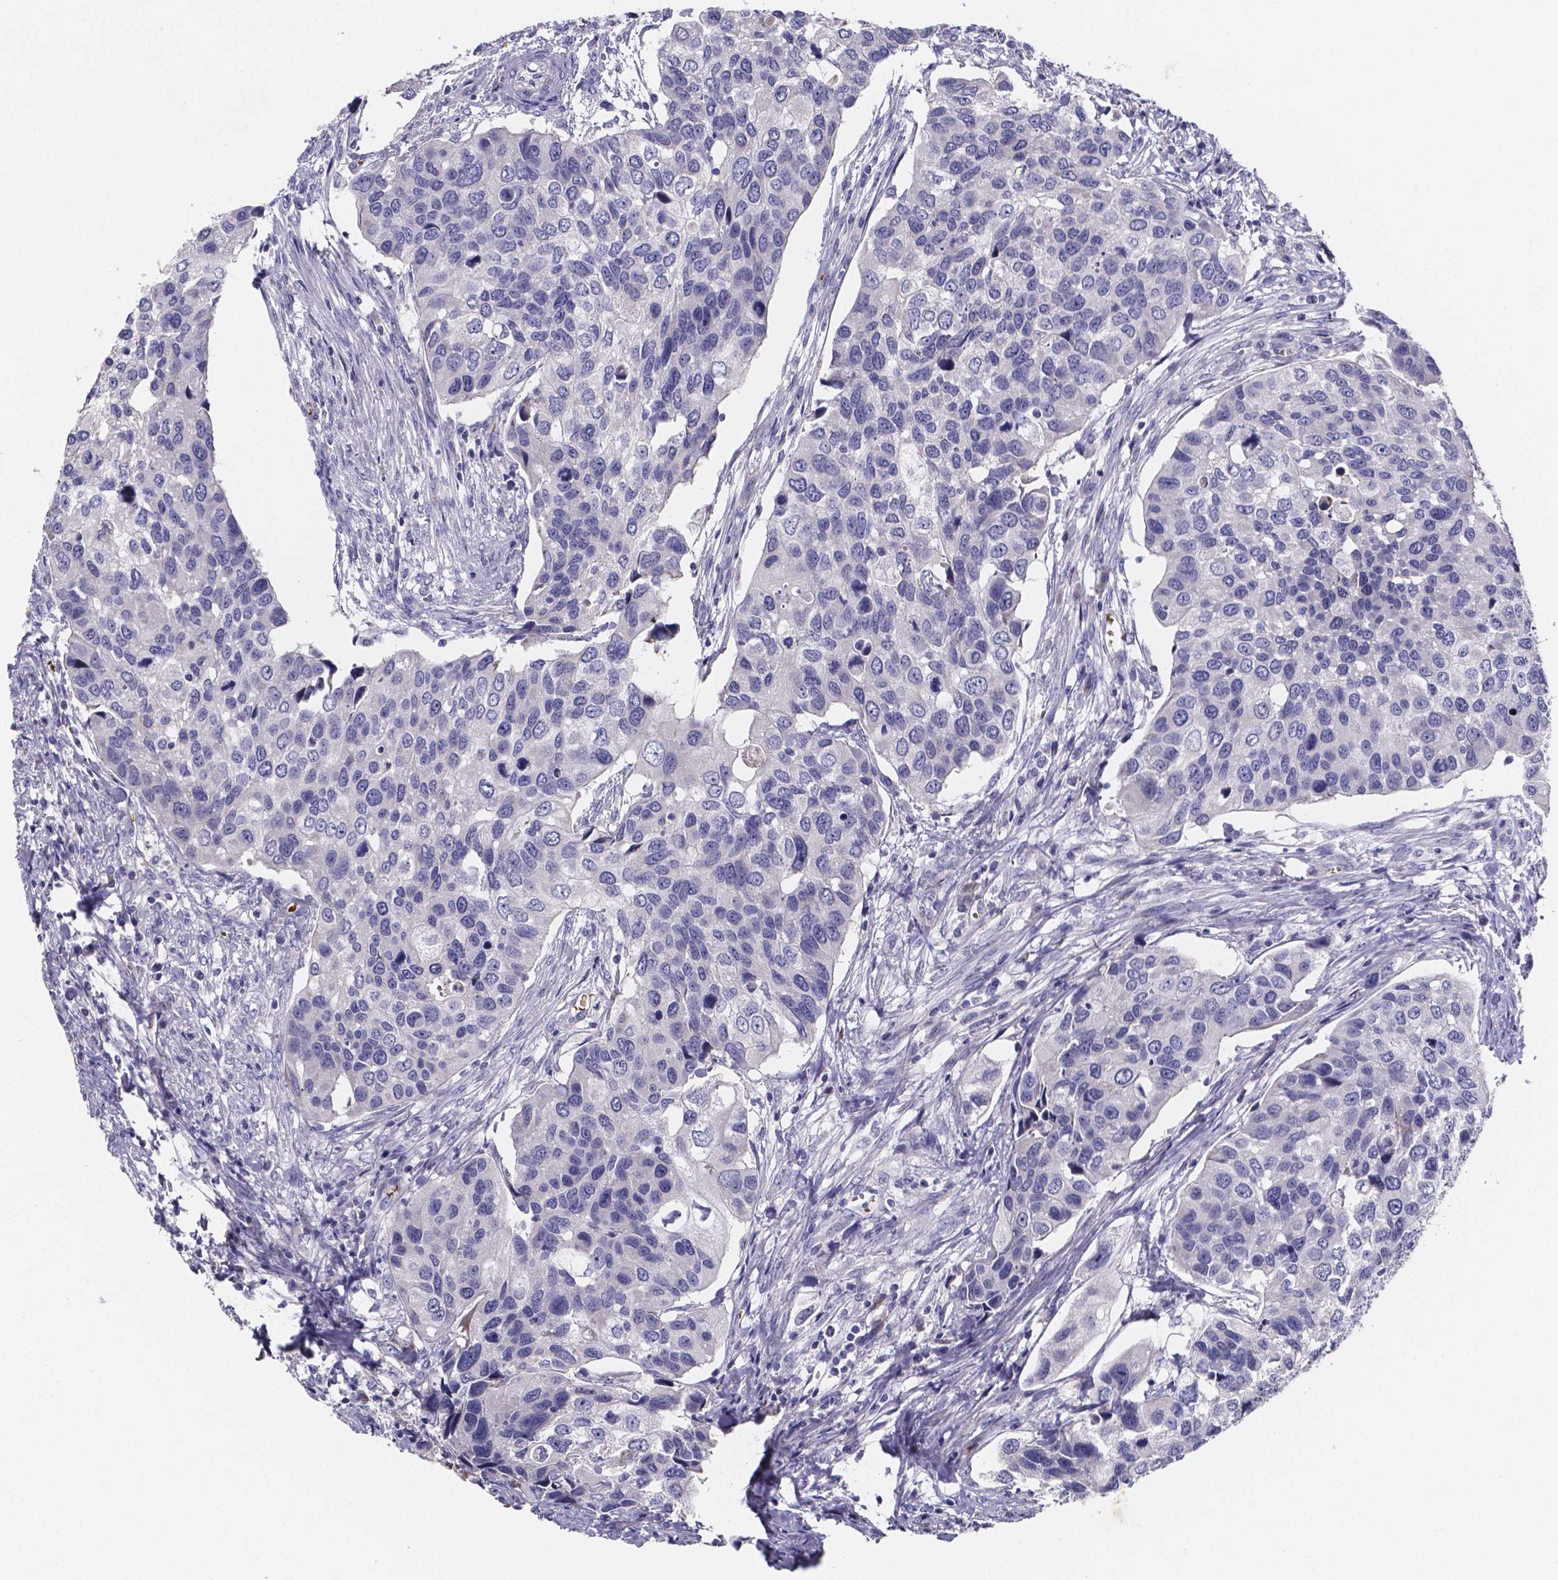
{"staining": {"intensity": "negative", "quantity": "none", "location": "none"}, "tissue": "urothelial cancer", "cell_type": "Tumor cells", "image_type": "cancer", "snomed": [{"axis": "morphology", "description": "Urothelial carcinoma, High grade"}, {"axis": "topography", "description": "Urinary bladder"}], "caption": "Urothelial carcinoma (high-grade) was stained to show a protein in brown. There is no significant expression in tumor cells. (DAB immunohistochemistry visualized using brightfield microscopy, high magnification).", "gene": "GABRA3", "patient": {"sex": "male", "age": 60}}